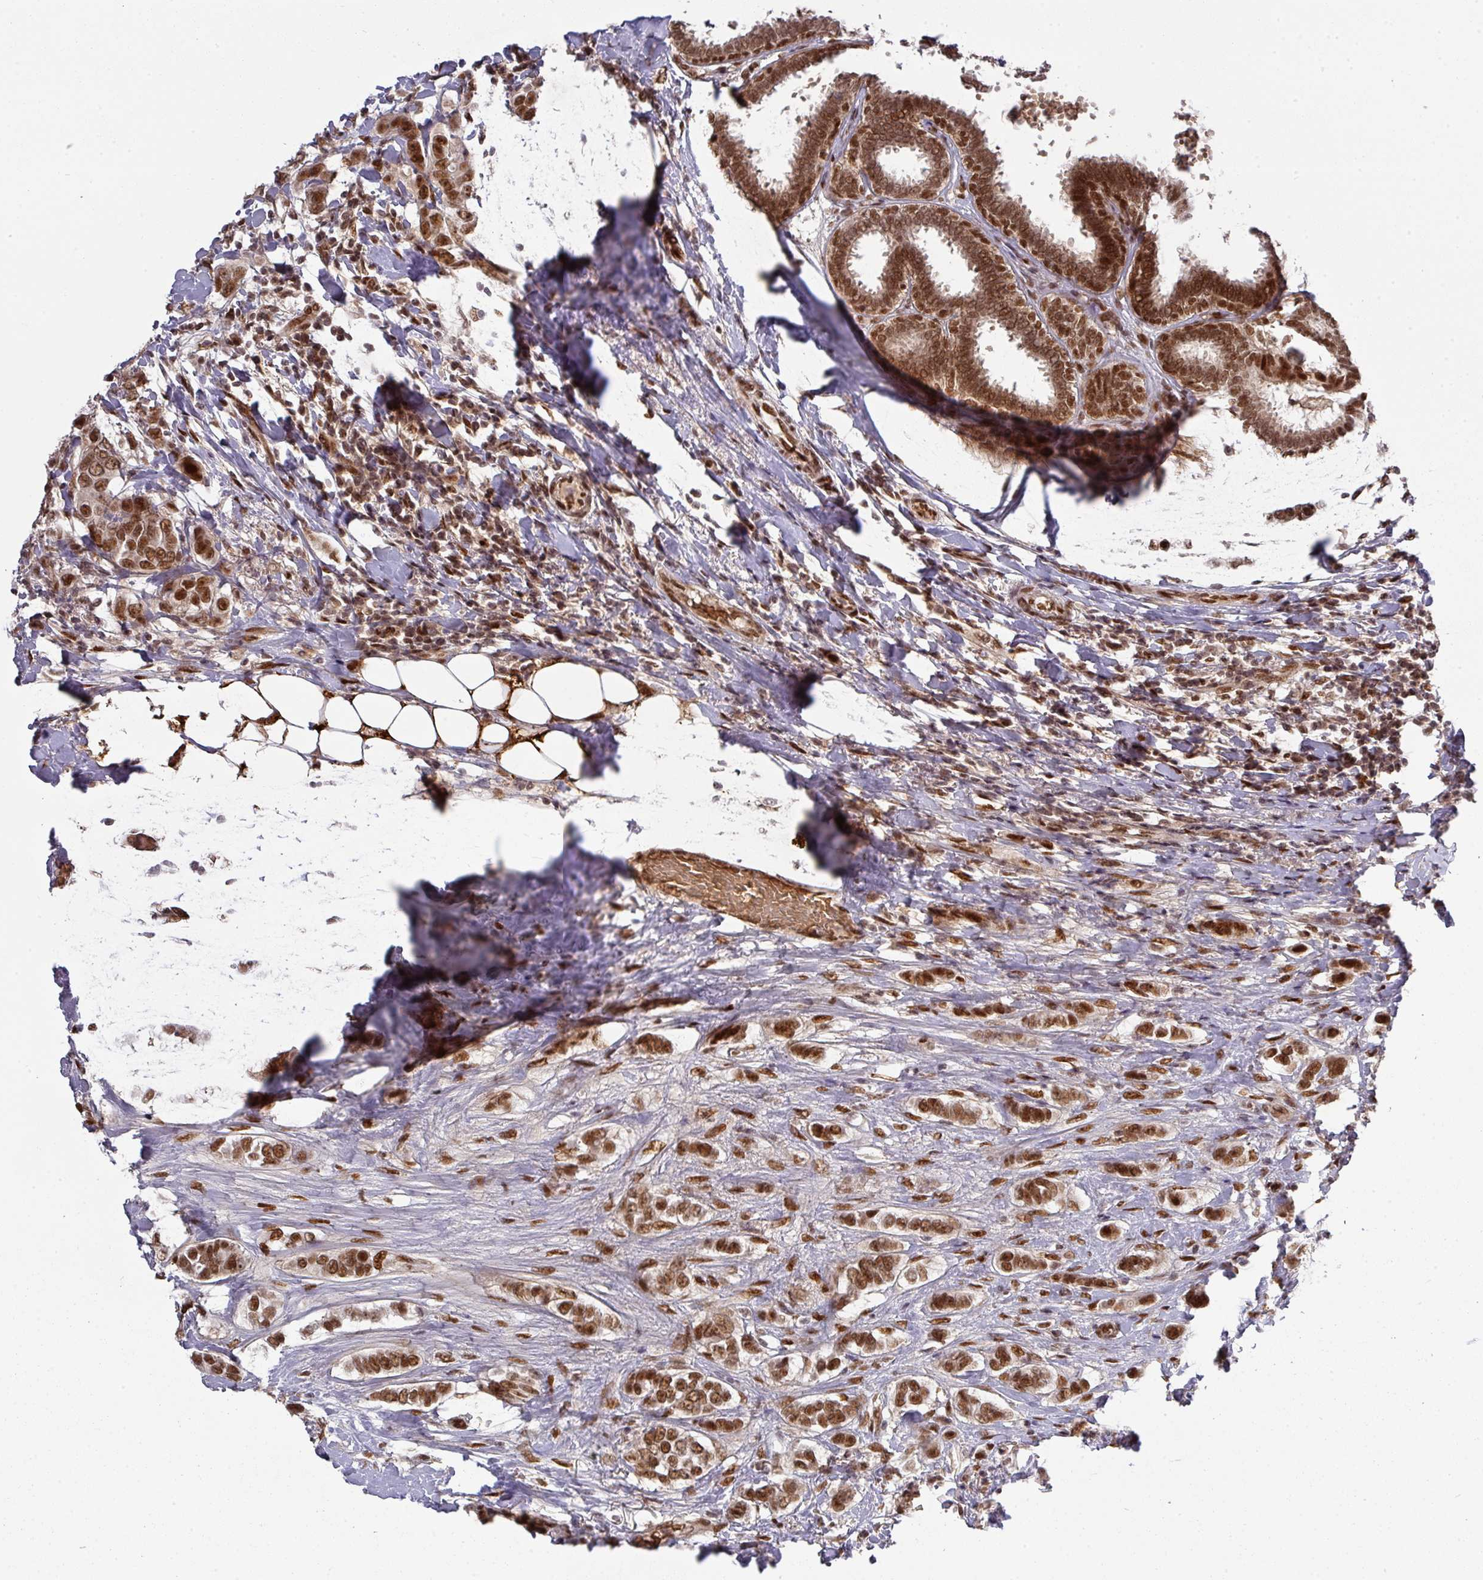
{"staining": {"intensity": "strong", "quantity": ">75%", "location": "nuclear"}, "tissue": "breast cancer", "cell_type": "Tumor cells", "image_type": "cancer", "snomed": [{"axis": "morphology", "description": "Lobular carcinoma"}, {"axis": "topography", "description": "Breast"}], "caption": "A photomicrograph of human breast cancer (lobular carcinoma) stained for a protein reveals strong nuclear brown staining in tumor cells. (brown staining indicates protein expression, while blue staining denotes nuclei).", "gene": "CIC", "patient": {"sex": "female", "age": 51}}